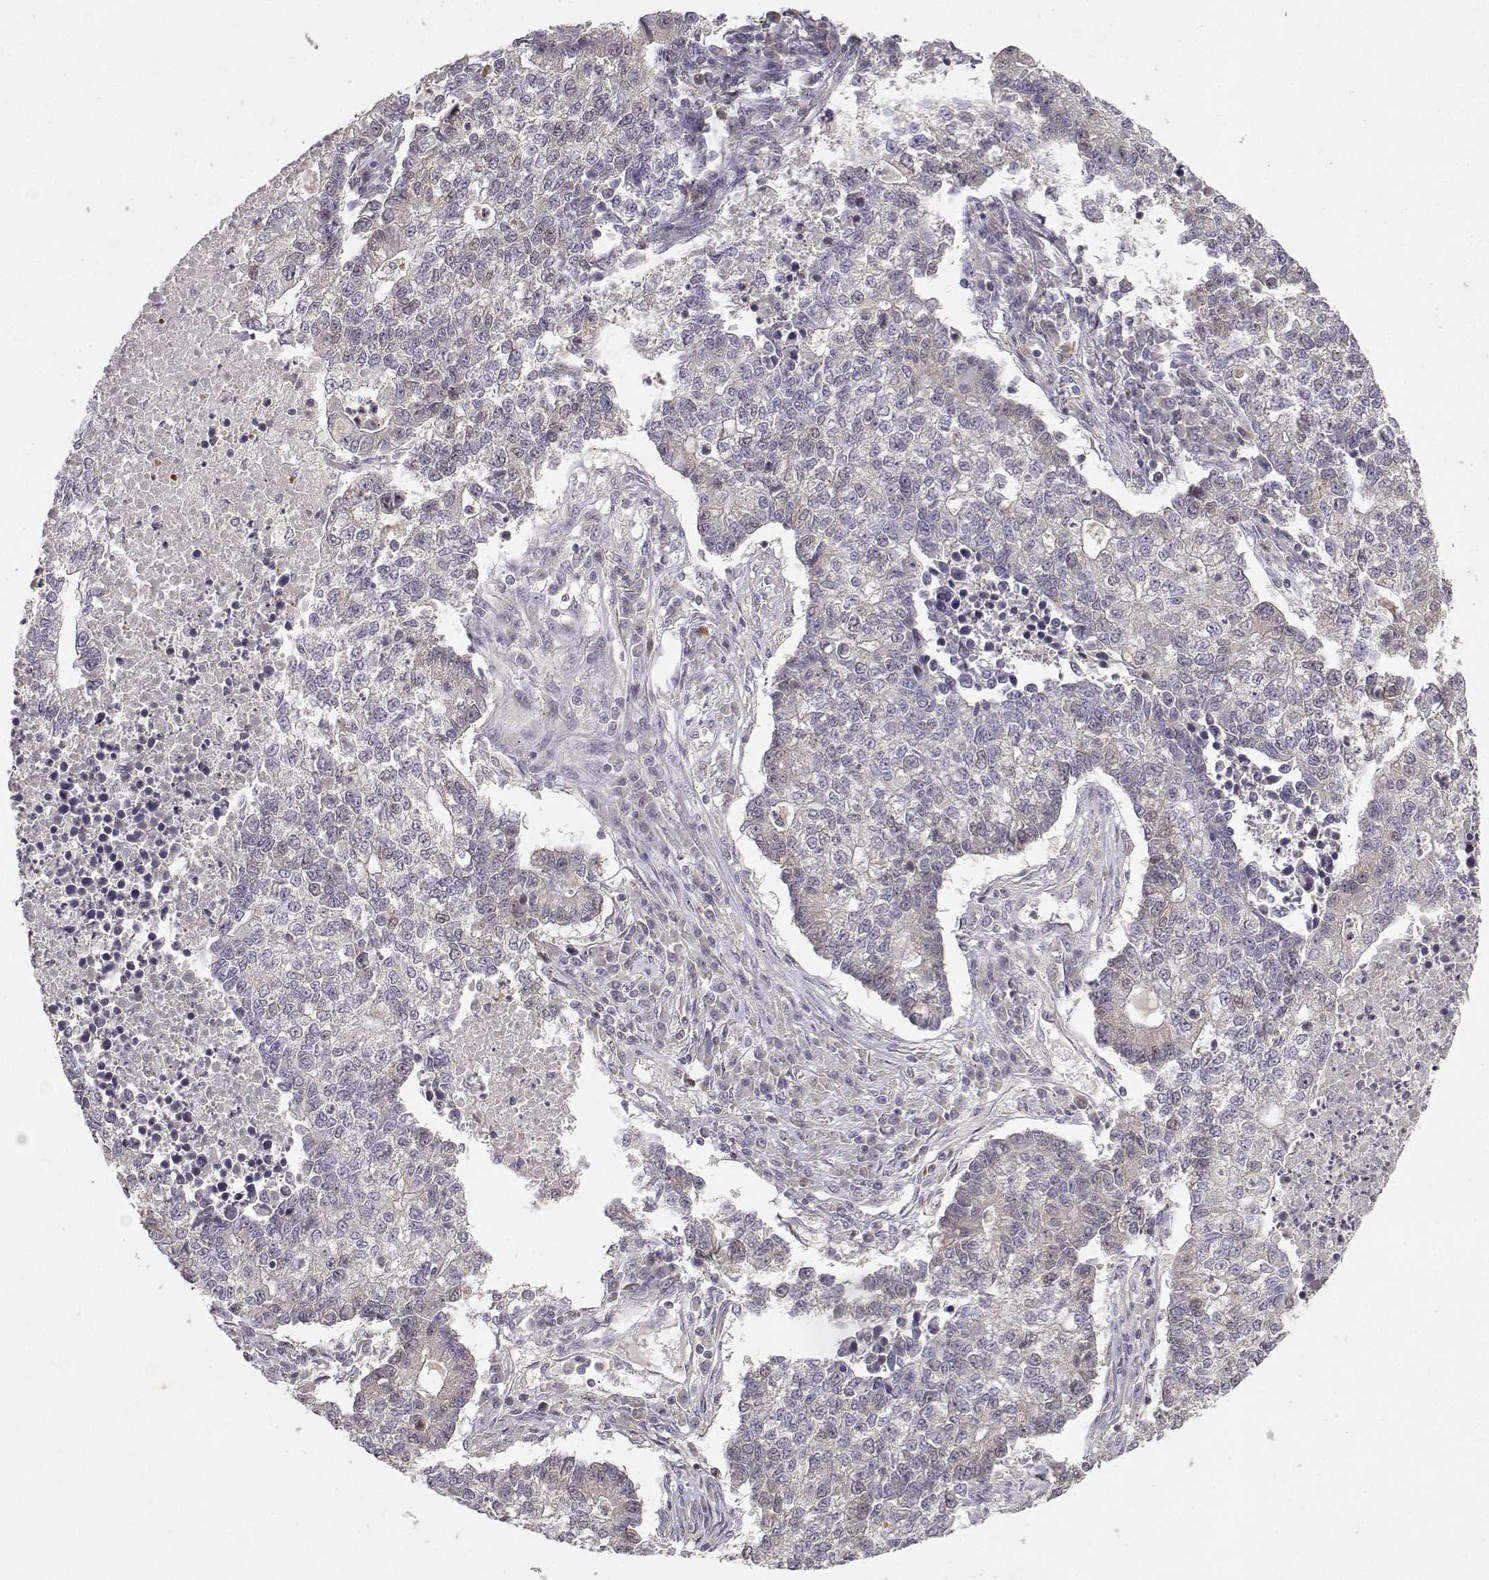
{"staining": {"intensity": "negative", "quantity": "none", "location": "none"}, "tissue": "lung cancer", "cell_type": "Tumor cells", "image_type": "cancer", "snomed": [{"axis": "morphology", "description": "Adenocarcinoma, NOS"}, {"axis": "topography", "description": "Lung"}], "caption": "Tumor cells are negative for brown protein staining in lung cancer (adenocarcinoma).", "gene": "RAD51", "patient": {"sex": "male", "age": 57}}